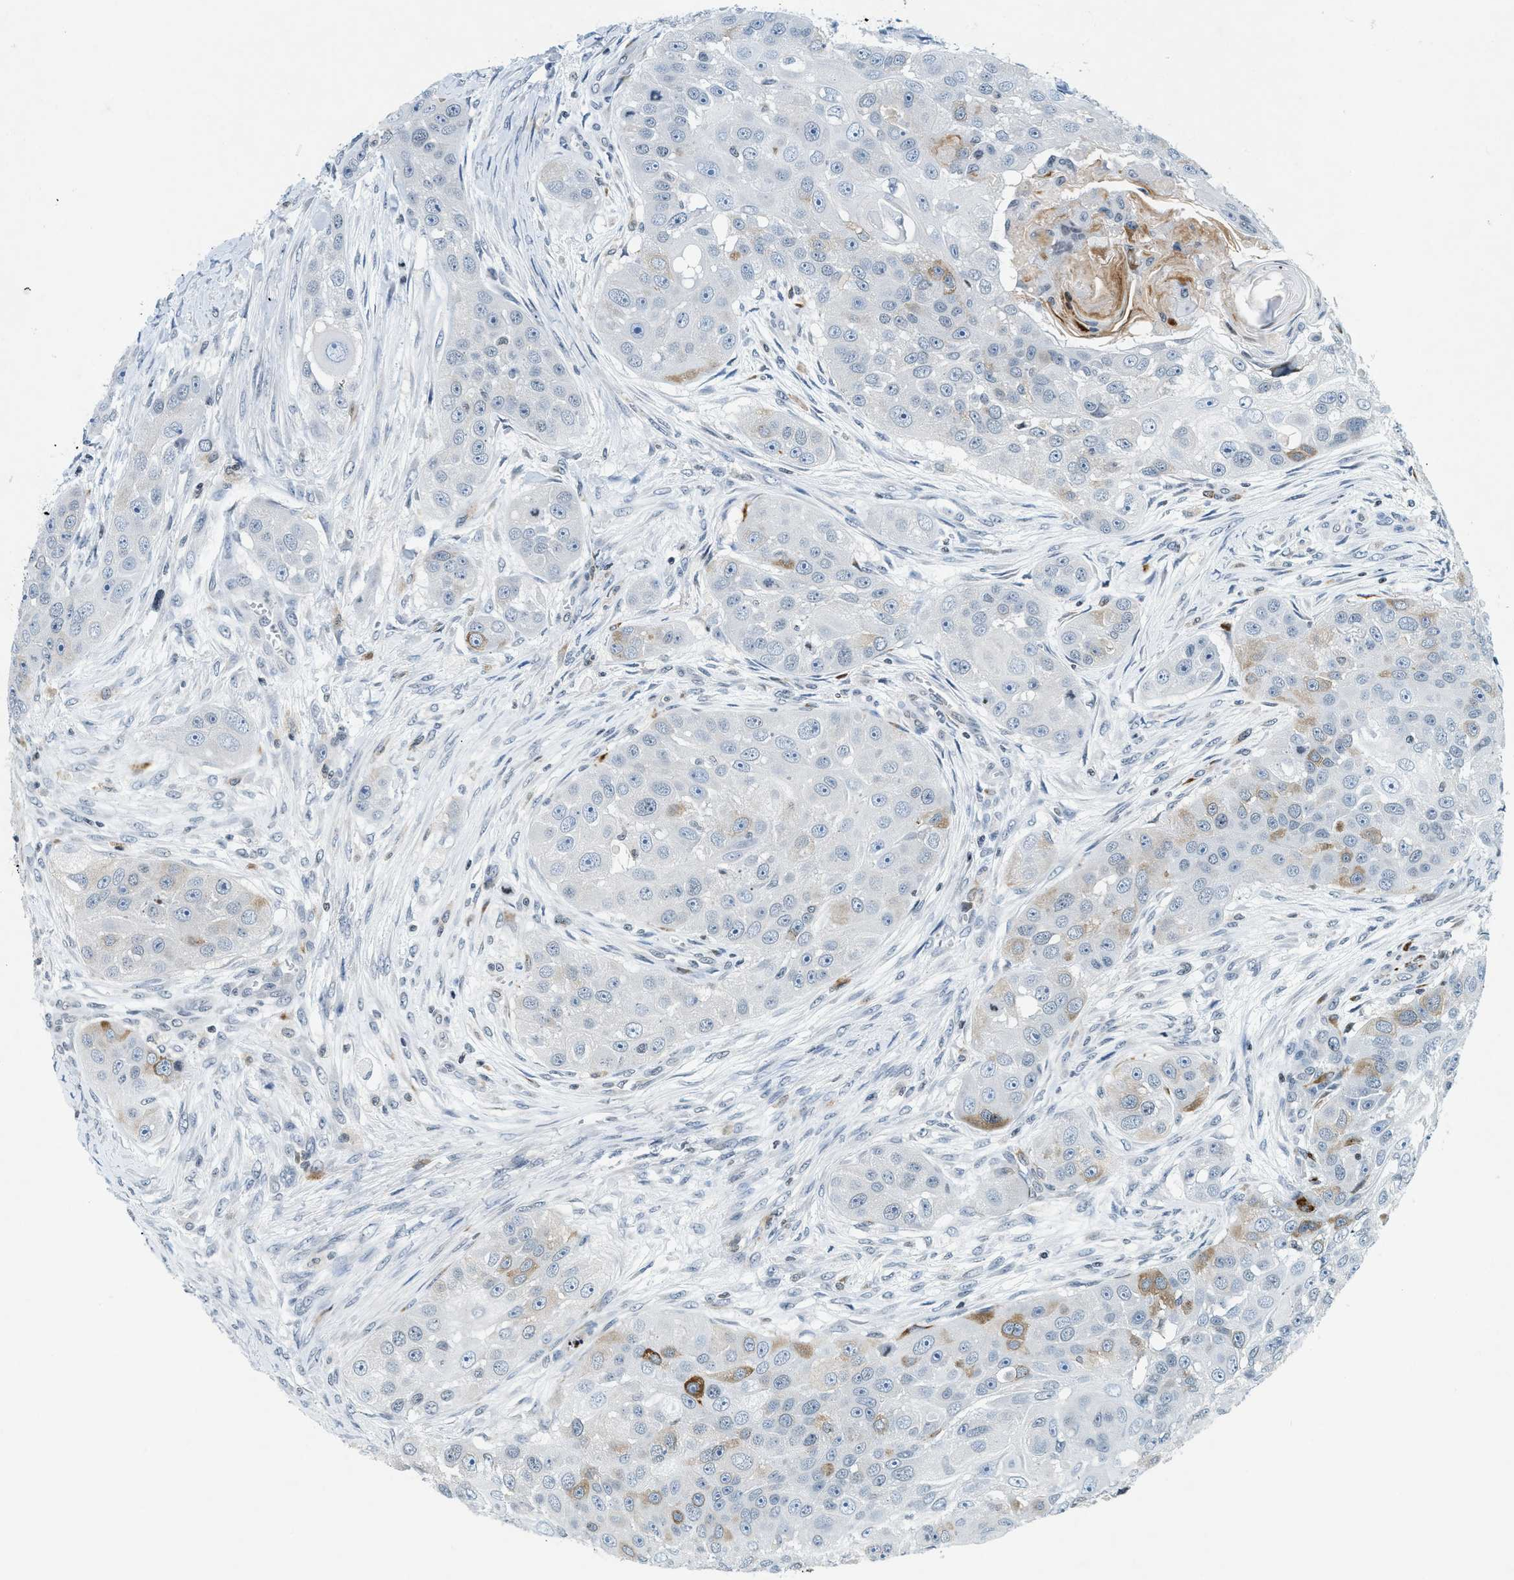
{"staining": {"intensity": "moderate", "quantity": "<25%", "location": "cytoplasmic/membranous"}, "tissue": "head and neck cancer", "cell_type": "Tumor cells", "image_type": "cancer", "snomed": [{"axis": "morphology", "description": "Normal tissue, NOS"}, {"axis": "morphology", "description": "Squamous cell carcinoma, NOS"}, {"axis": "topography", "description": "Skeletal muscle"}, {"axis": "topography", "description": "Head-Neck"}], "caption": "Immunohistochemistry of squamous cell carcinoma (head and neck) displays low levels of moderate cytoplasmic/membranous expression in about <25% of tumor cells.", "gene": "UVRAG", "patient": {"sex": "male", "age": 51}}